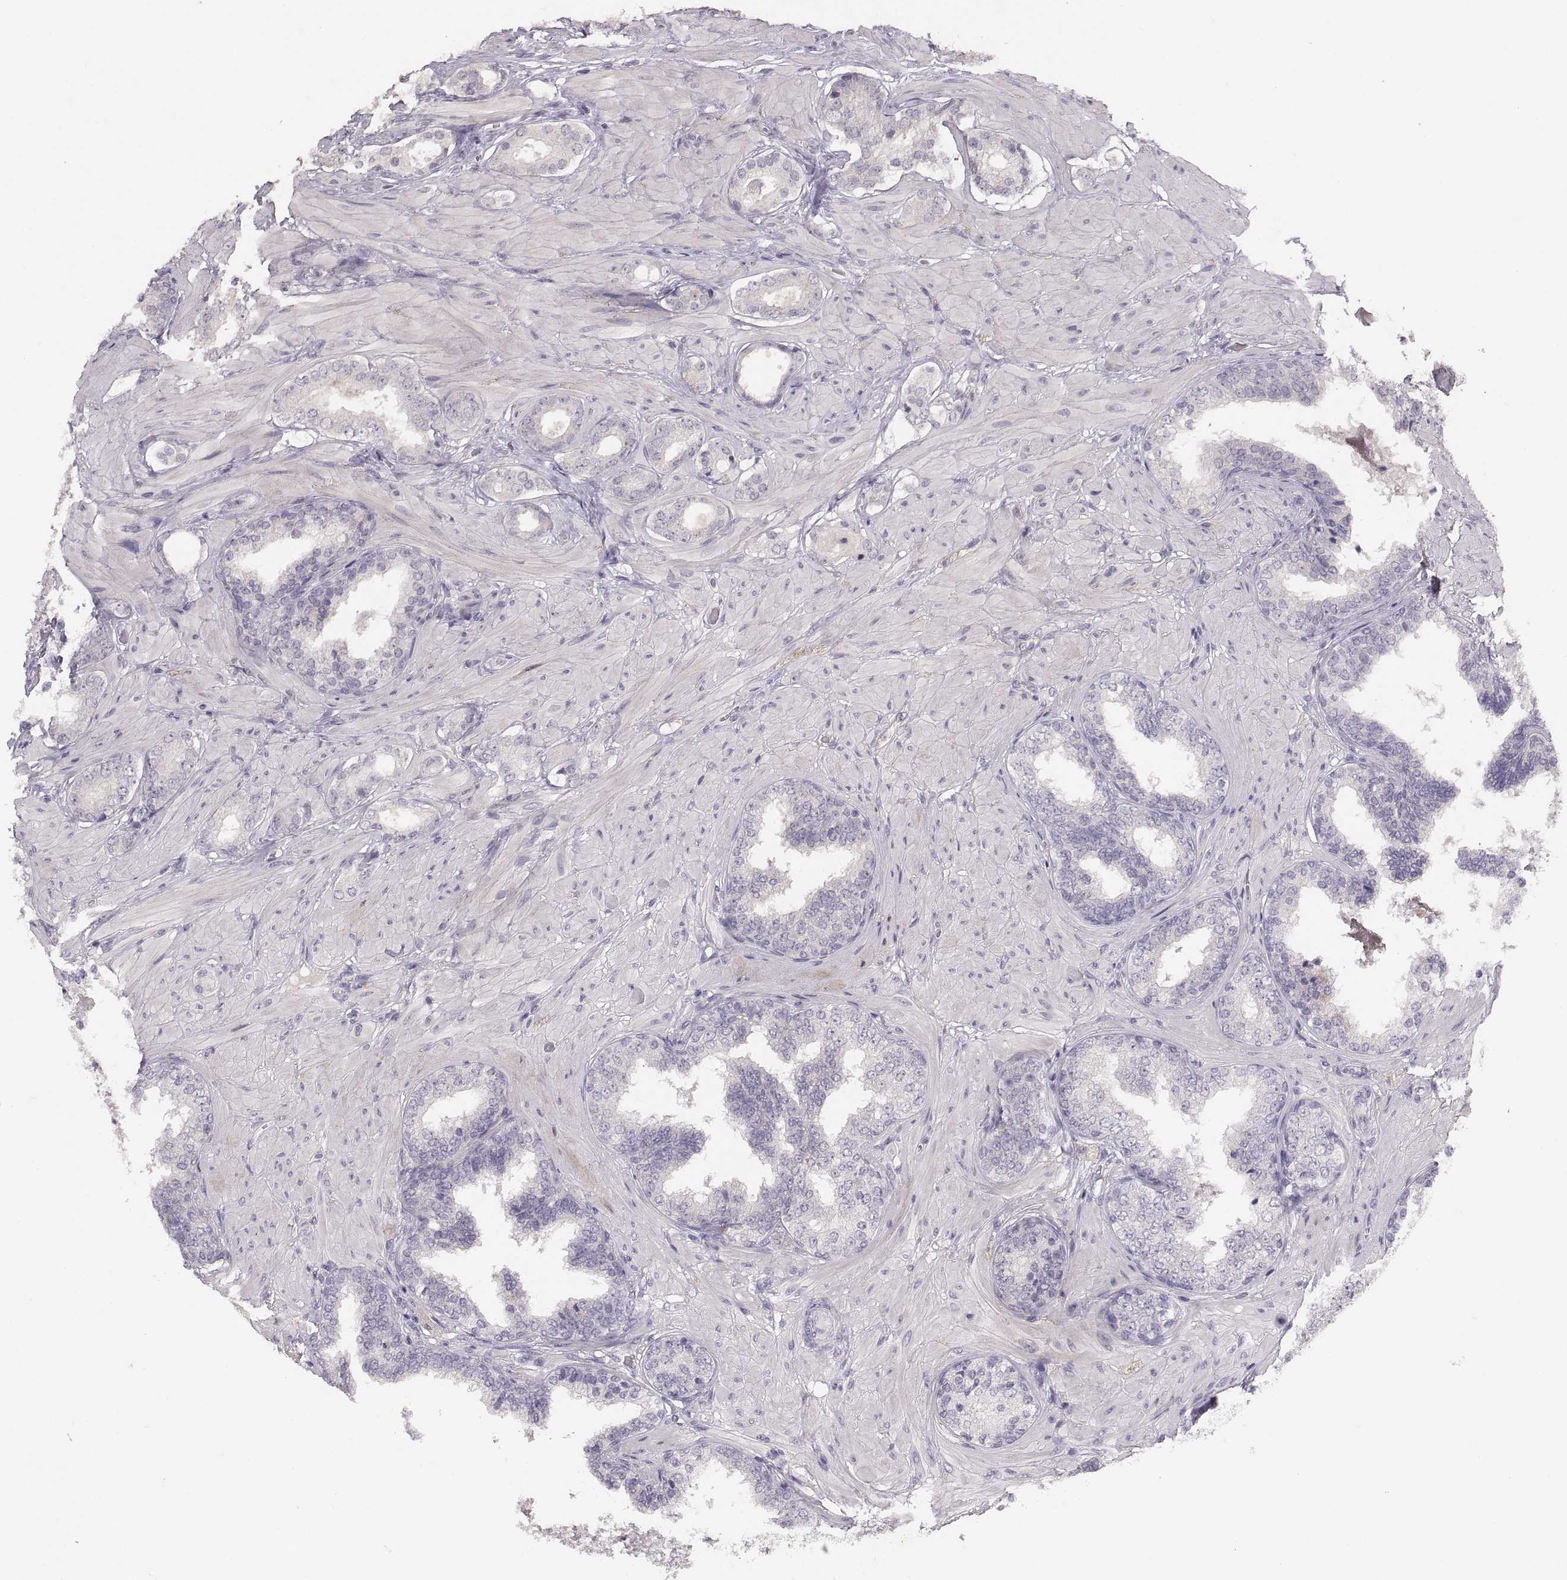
{"staining": {"intensity": "negative", "quantity": "none", "location": "none"}, "tissue": "prostate cancer", "cell_type": "Tumor cells", "image_type": "cancer", "snomed": [{"axis": "morphology", "description": "Adenocarcinoma, Low grade"}, {"axis": "topography", "description": "Prostate"}], "caption": "This is a photomicrograph of immunohistochemistry (IHC) staining of prostate cancer (adenocarcinoma (low-grade)), which shows no expression in tumor cells. Nuclei are stained in blue.", "gene": "CDH2", "patient": {"sex": "male", "age": 60}}